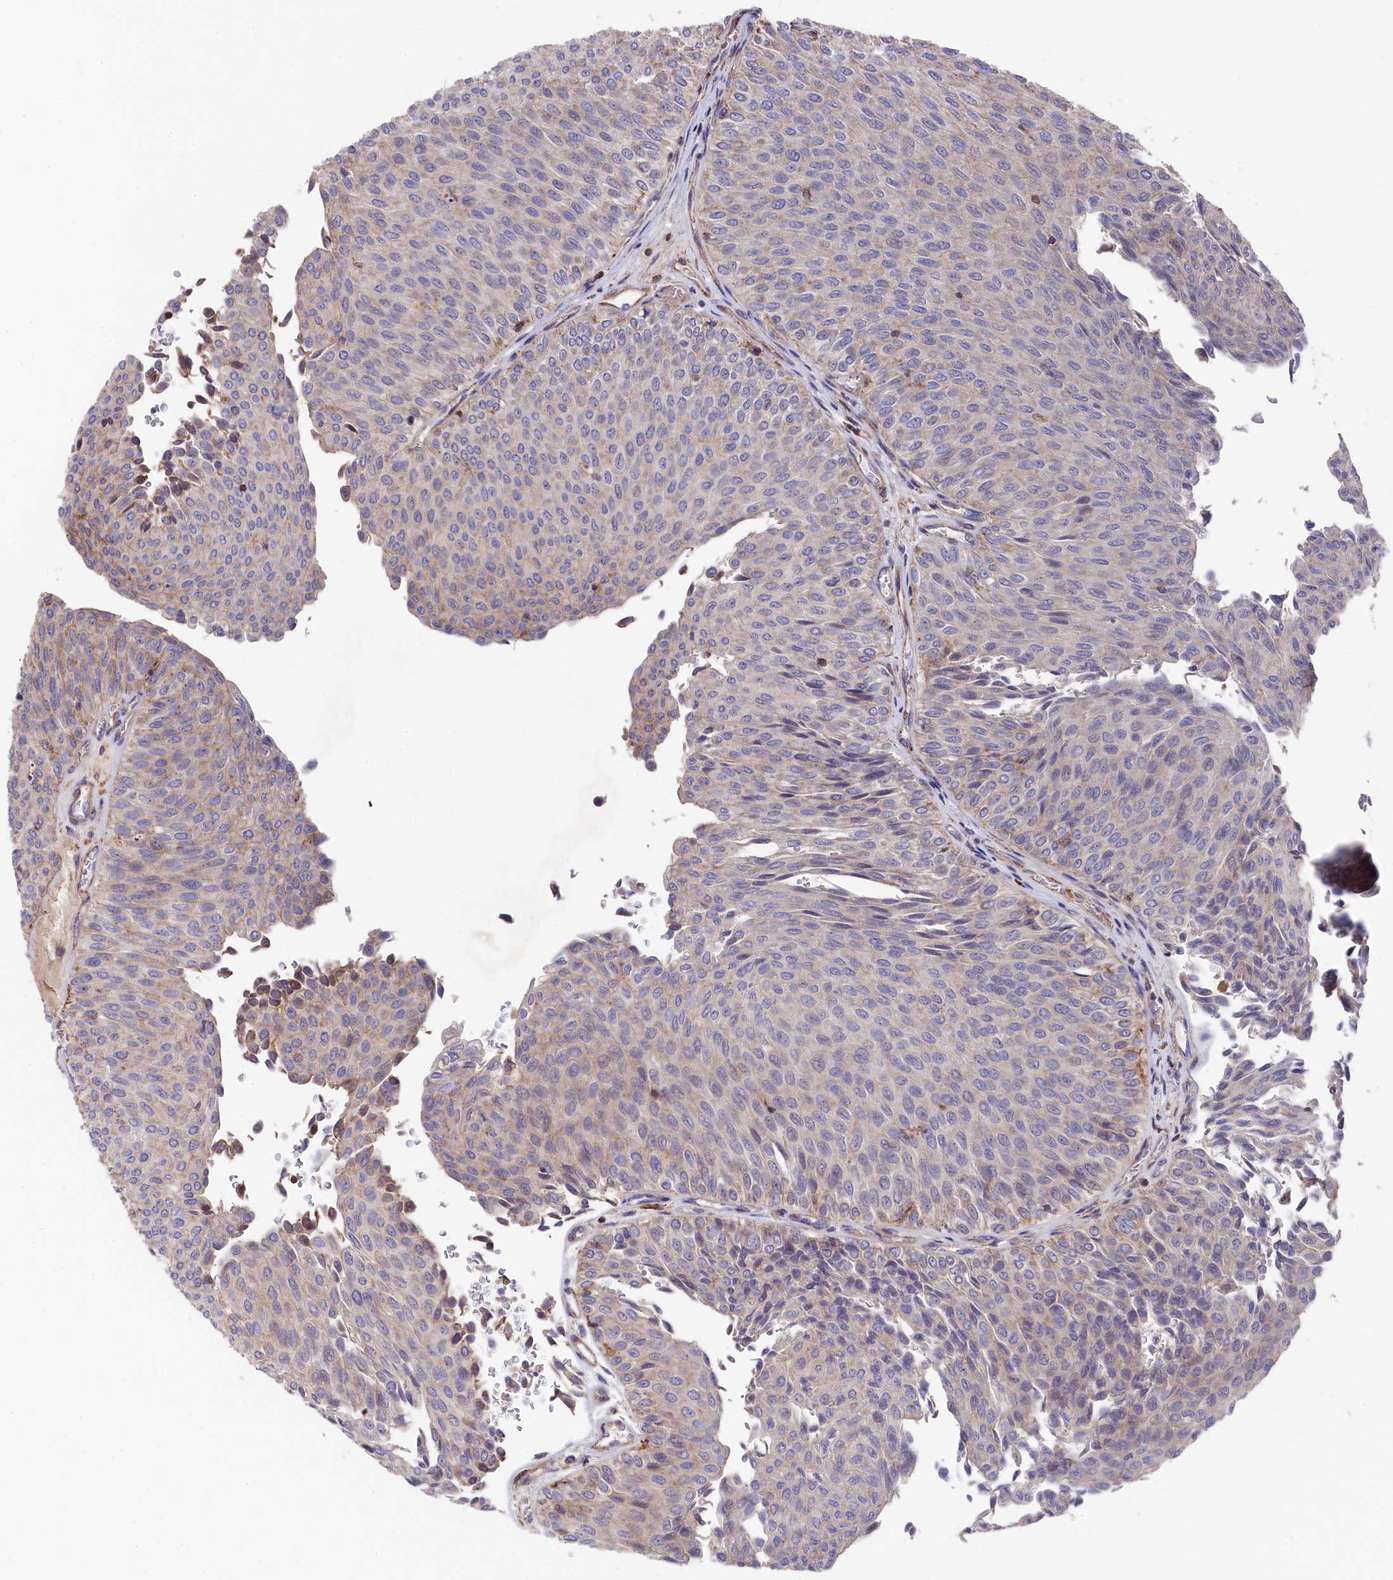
{"staining": {"intensity": "weak", "quantity": "<25%", "location": "cytoplasmic/membranous"}, "tissue": "urothelial cancer", "cell_type": "Tumor cells", "image_type": "cancer", "snomed": [{"axis": "morphology", "description": "Urothelial carcinoma, Low grade"}, {"axis": "topography", "description": "Urinary bladder"}], "caption": "This is a micrograph of immunohistochemistry (IHC) staining of low-grade urothelial carcinoma, which shows no positivity in tumor cells.", "gene": "RAPSN", "patient": {"sex": "male", "age": 78}}